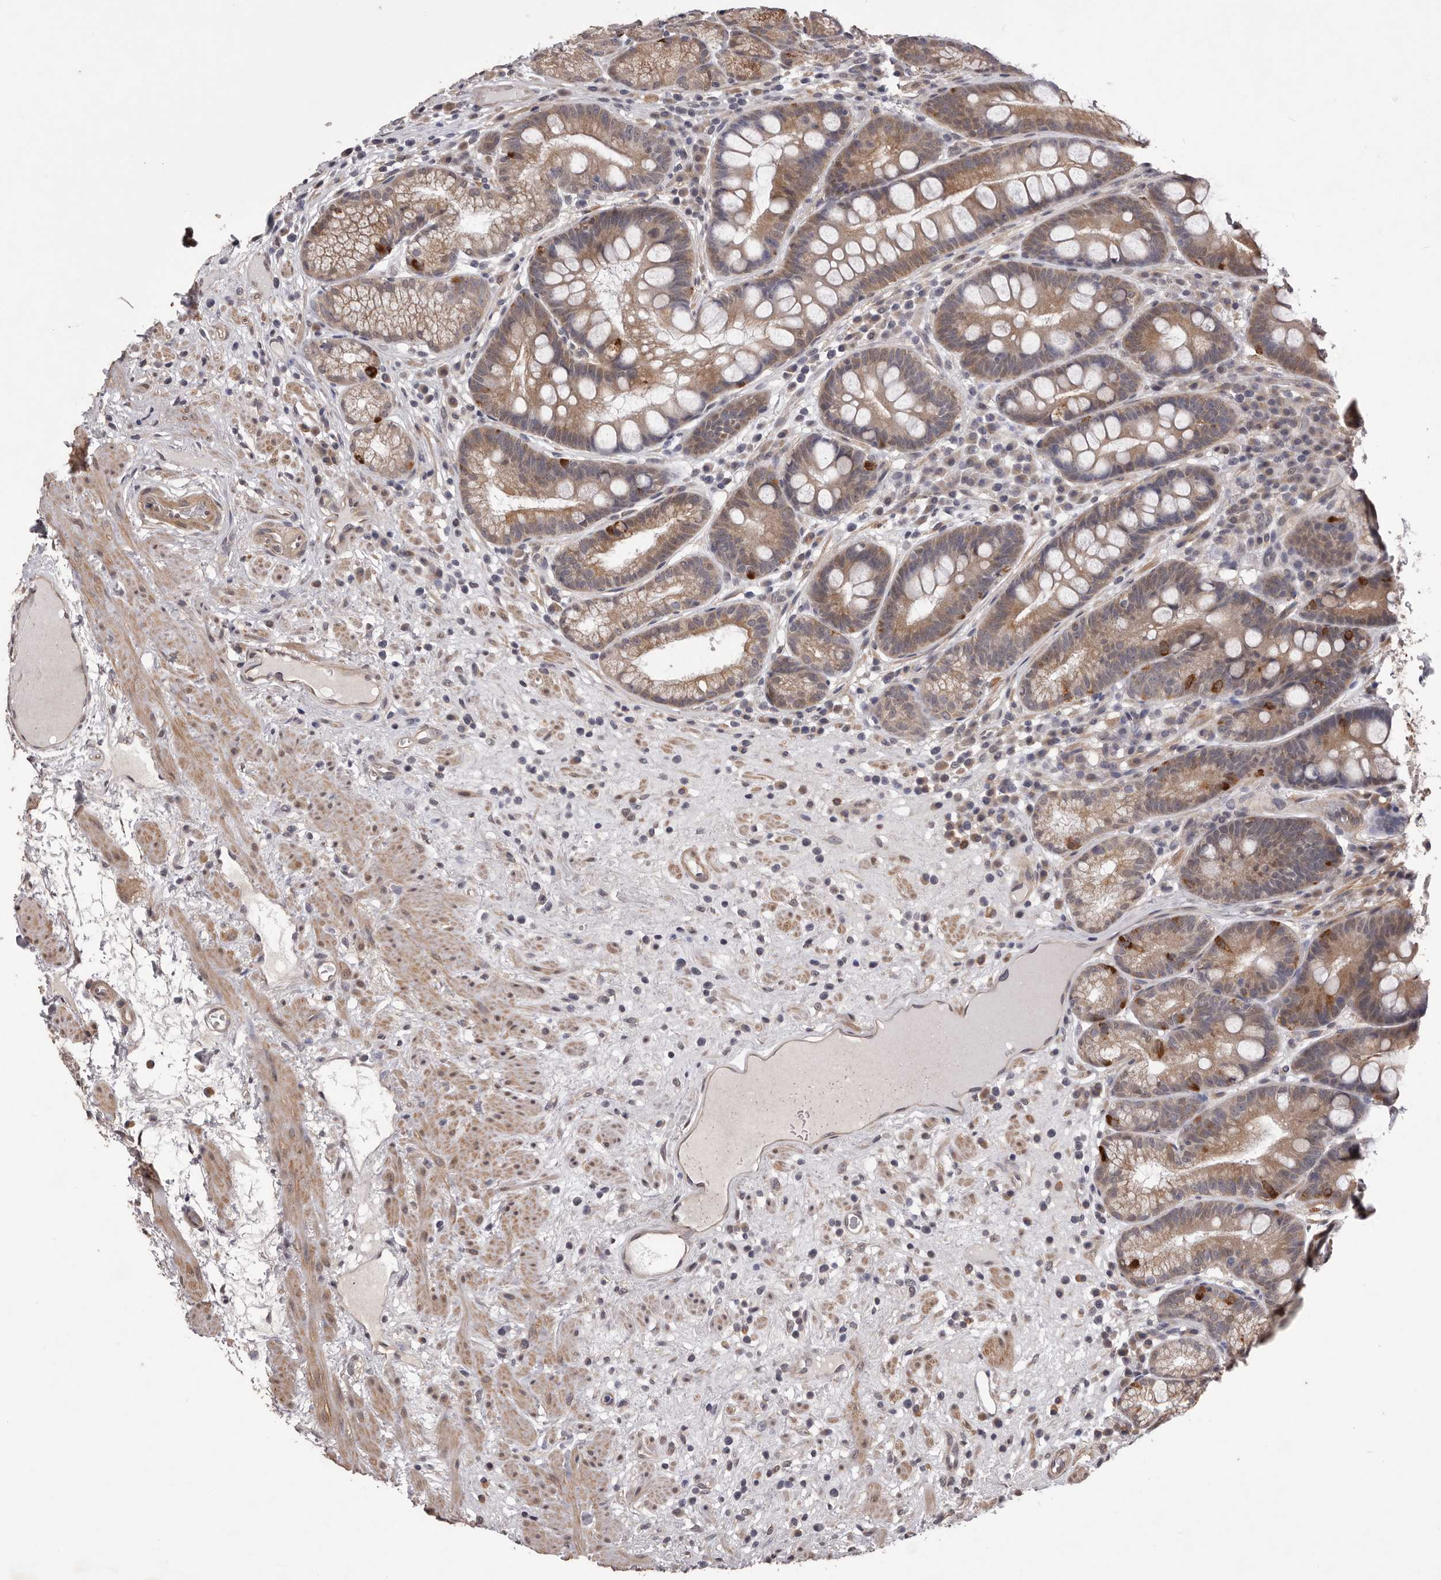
{"staining": {"intensity": "moderate", "quantity": "25%-75%", "location": "cytoplasmic/membranous"}, "tissue": "stomach", "cell_type": "Glandular cells", "image_type": "normal", "snomed": [{"axis": "morphology", "description": "Normal tissue, NOS"}, {"axis": "topography", "description": "Stomach"}], "caption": "Immunohistochemical staining of unremarkable human stomach demonstrates medium levels of moderate cytoplasmic/membranous staining in about 25%-75% of glandular cells. The staining is performed using DAB brown chromogen to label protein expression. The nuclei are counter-stained blue using hematoxylin.", "gene": "CELF3", "patient": {"sex": "male", "age": 57}}